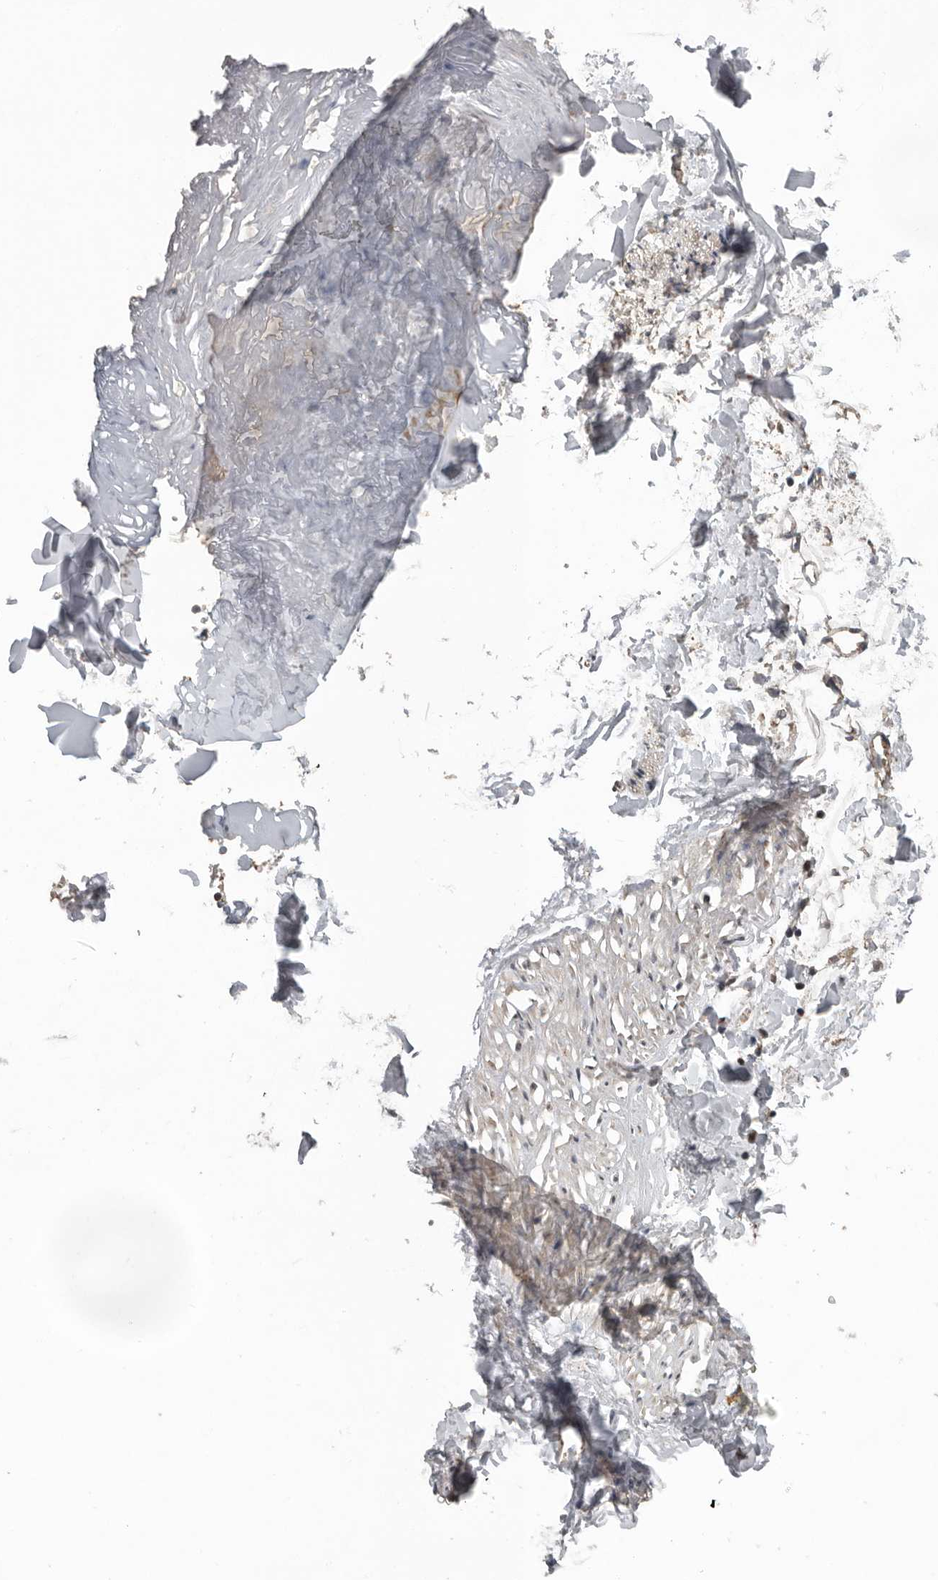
{"staining": {"intensity": "weak", "quantity": "25%-75%", "location": "cytoplasmic/membranous"}, "tissue": "adipose tissue", "cell_type": "Adipocytes", "image_type": "normal", "snomed": [{"axis": "morphology", "description": "Normal tissue, NOS"}, {"axis": "morphology", "description": "Adenocarcinoma, NOS"}, {"axis": "topography", "description": "Smooth muscle"}, {"axis": "topography", "description": "Colon"}], "caption": "IHC of normal adipose tissue displays low levels of weak cytoplasmic/membranous positivity in approximately 25%-75% of adipocytes.", "gene": "CEP350", "patient": {"sex": "male", "age": 14}}